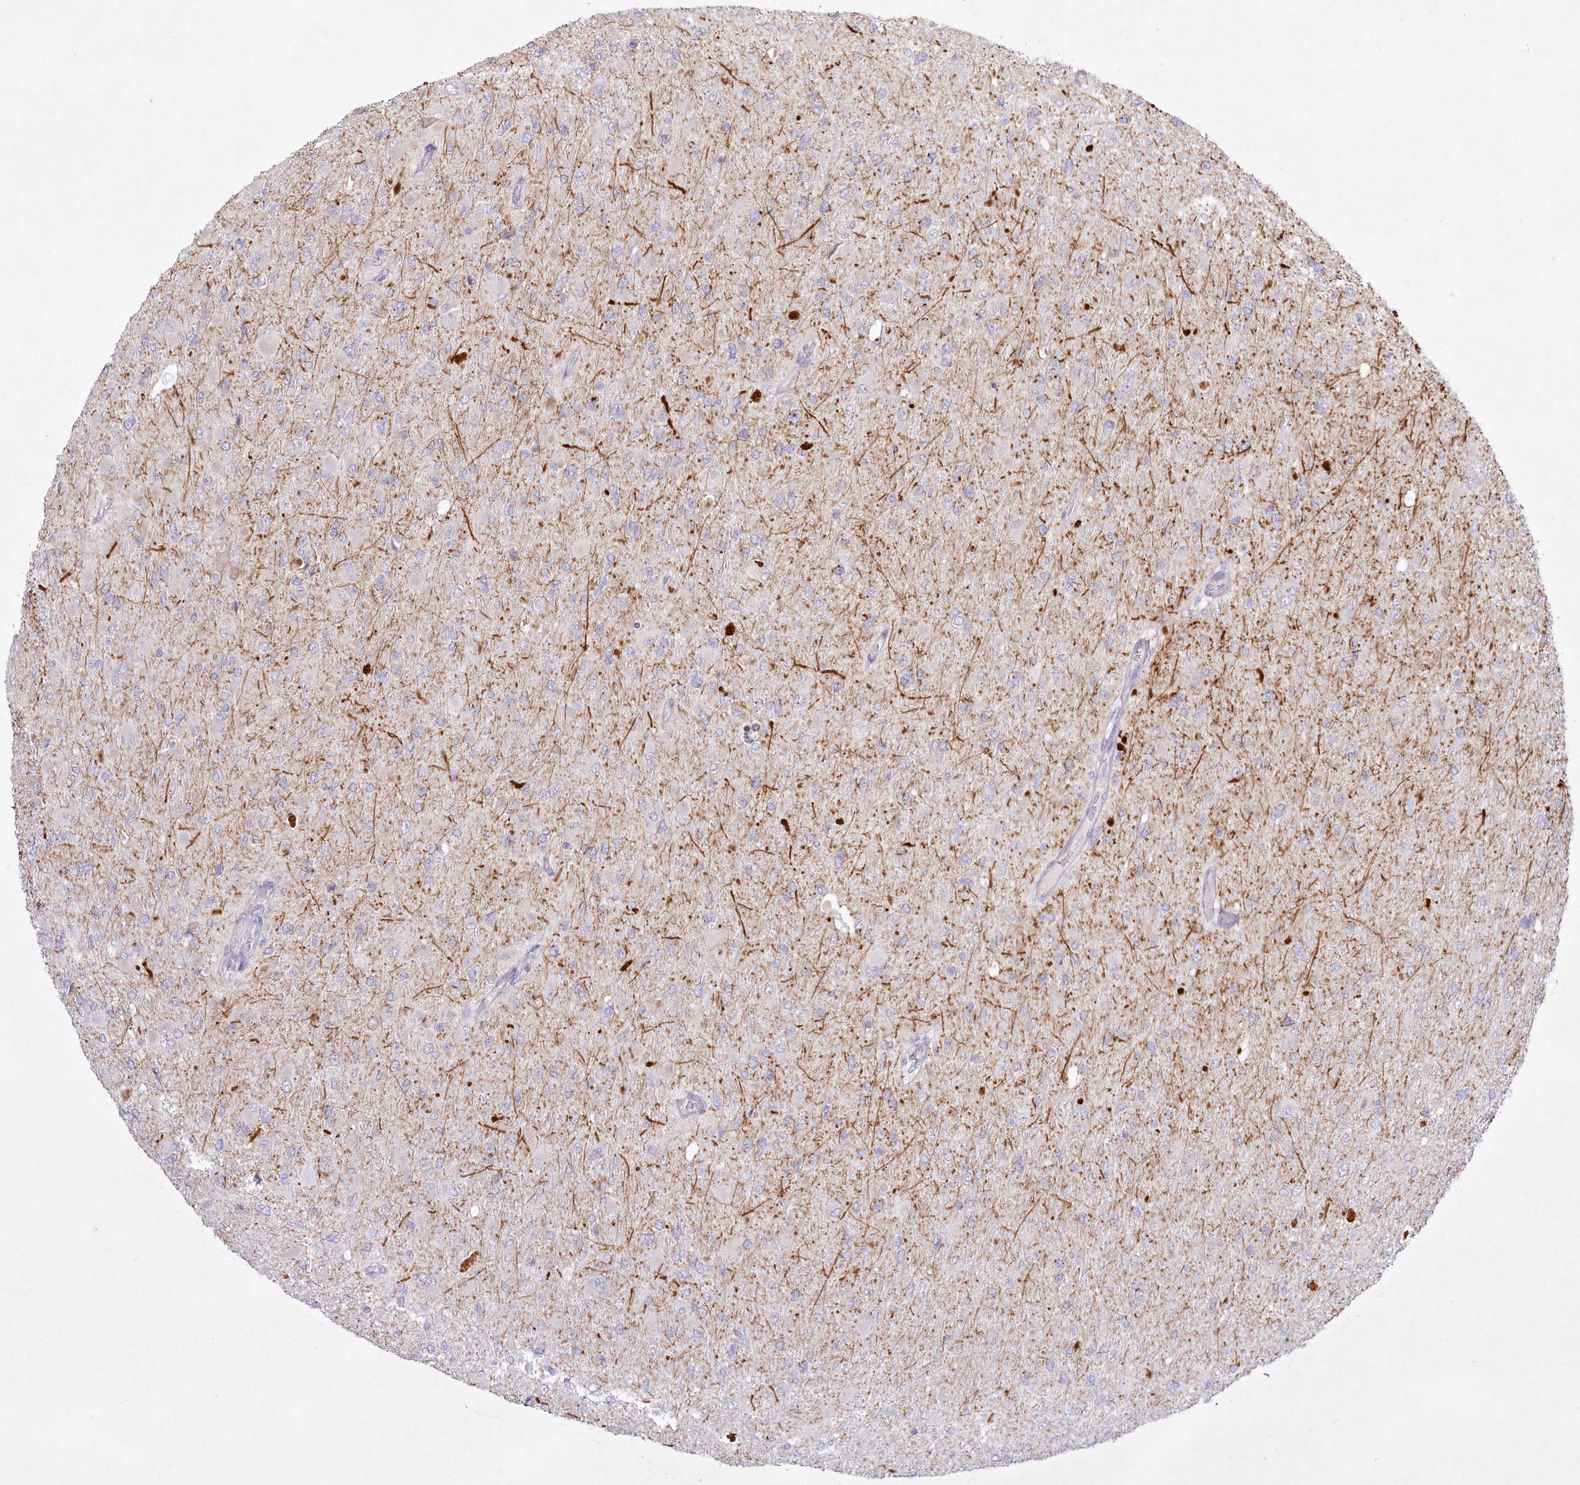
{"staining": {"intensity": "negative", "quantity": "none", "location": "none"}, "tissue": "glioma", "cell_type": "Tumor cells", "image_type": "cancer", "snomed": [{"axis": "morphology", "description": "Glioma, malignant, High grade"}, {"axis": "topography", "description": "Cerebral cortex"}], "caption": "Immunohistochemistry histopathology image of human glioma stained for a protein (brown), which demonstrates no staining in tumor cells.", "gene": "ABITRAM", "patient": {"sex": "female", "age": 36}}